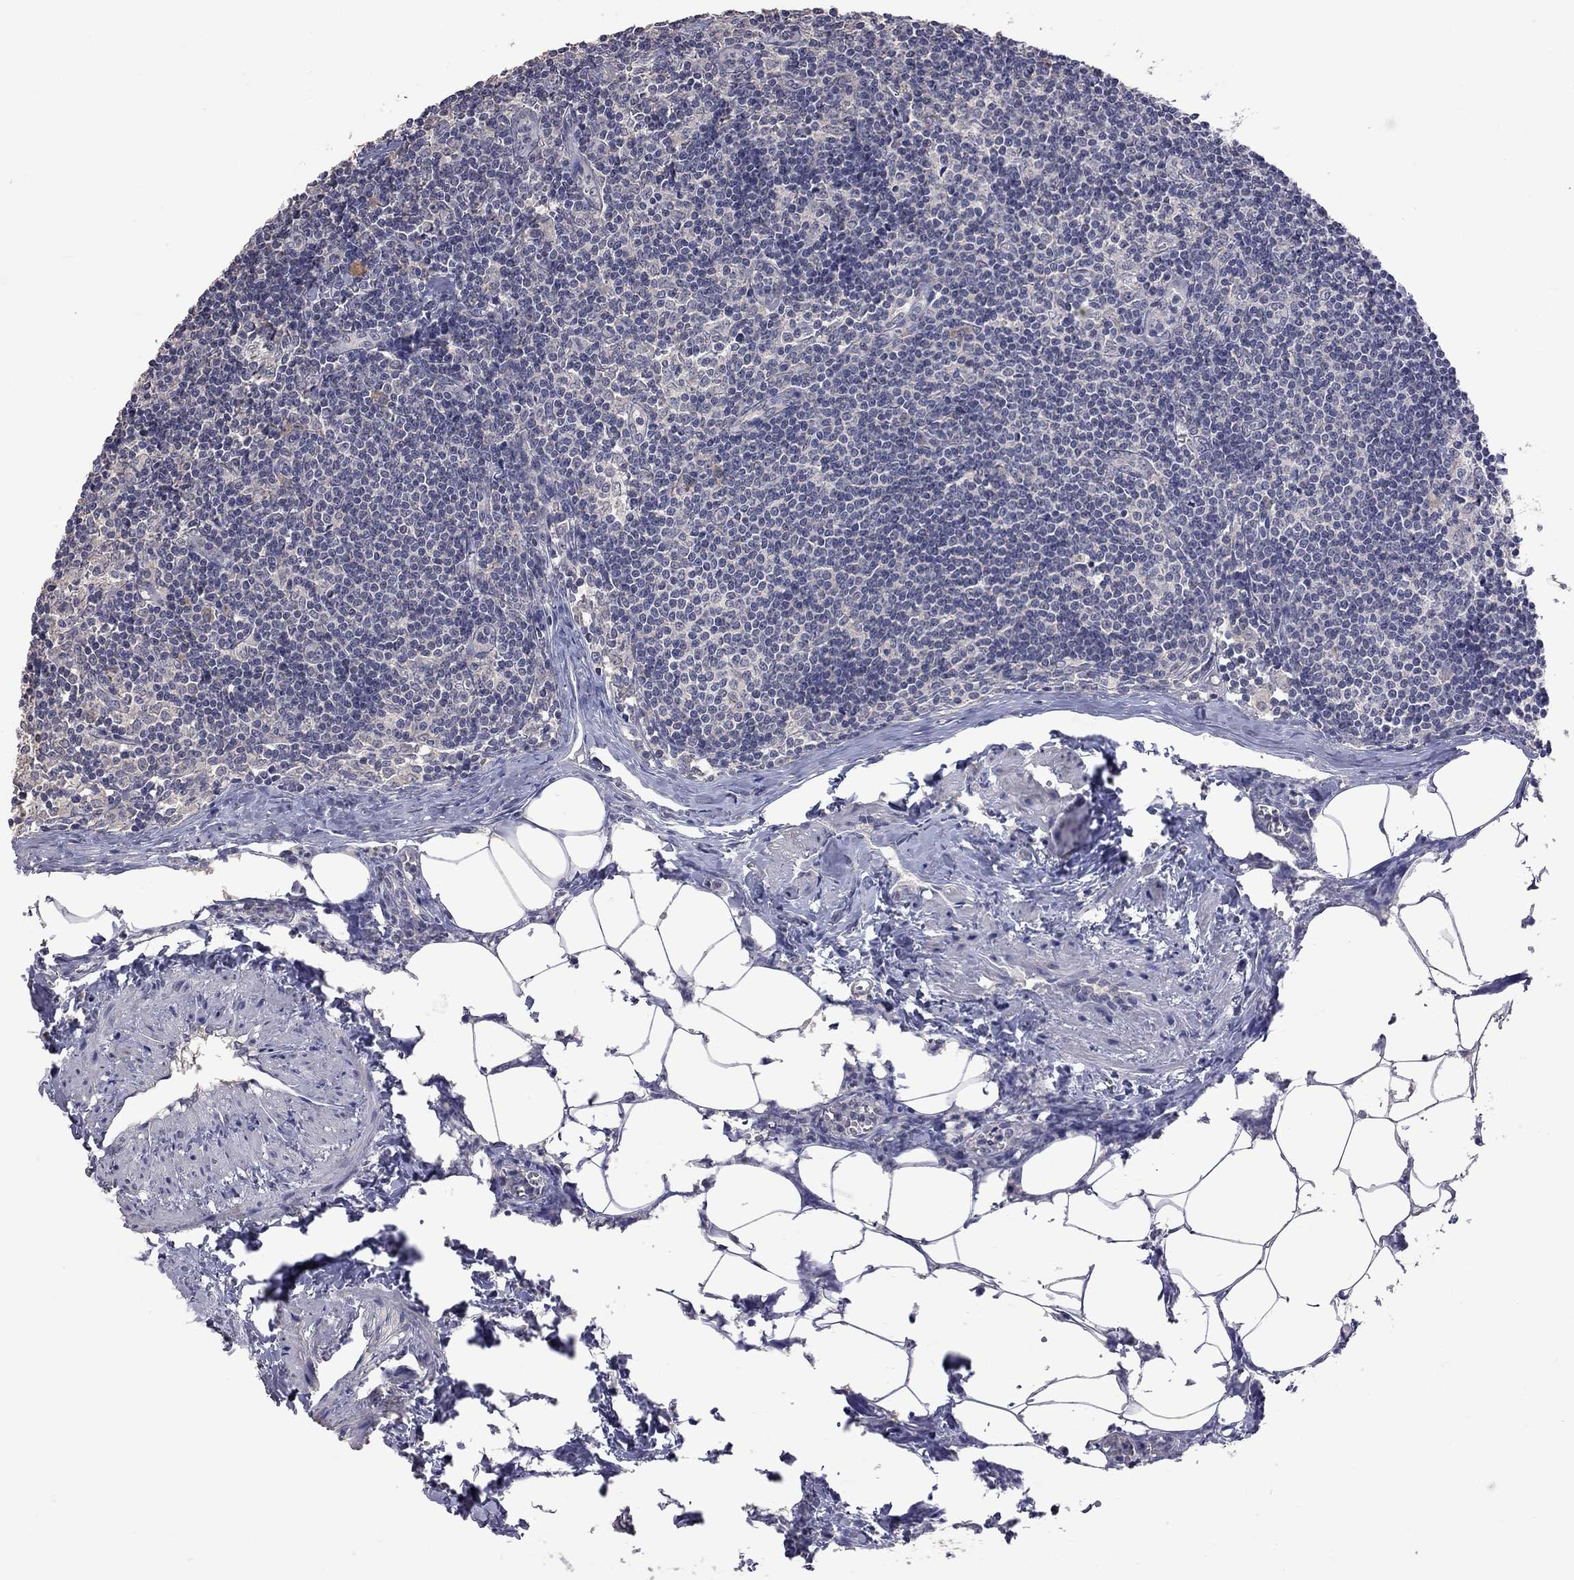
{"staining": {"intensity": "negative", "quantity": "none", "location": "none"}, "tissue": "lymph node", "cell_type": "Germinal center cells", "image_type": "normal", "snomed": [{"axis": "morphology", "description": "Normal tissue, NOS"}, {"axis": "topography", "description": "Lymph node"}], "caption": "High power microscopy image of an immunohistochemistry photomicrograph of normal lymph node, revealing no significant staining in germinal center cells.", "gene": "HTR6", "patient": {"sex": "female", "age": 51}}